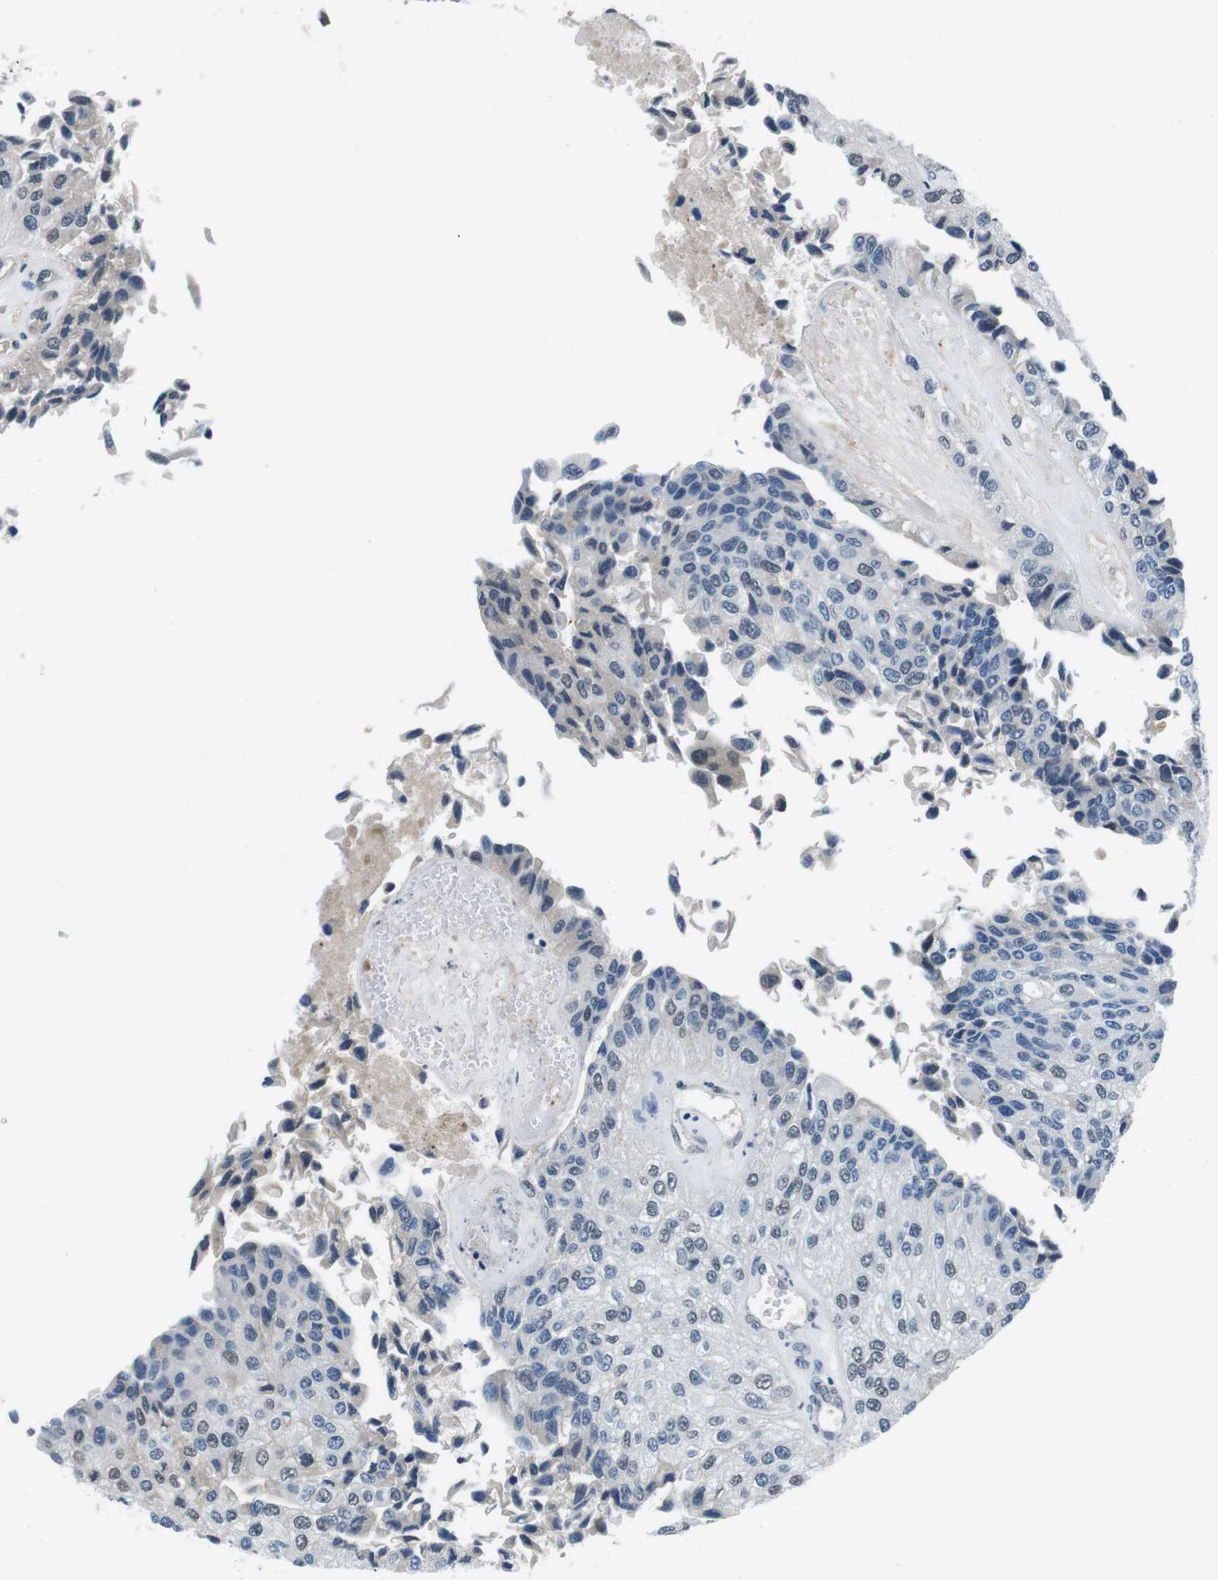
{"staining": {"intensity": "weak", "quantity": "<25%", "location": "nuclear"}, "tissue": "urothelial cancer", "cell_type": "Tumor cells", "image_type": "cancer", "snomed": [{"axis": "morphology", "description": "Urothelial carcinoma, High grade"}, {"axis": "topography", "description": "Kidney"}, {"axis": "topography", "description": "Urinary bladder"}], "caption": "Image shows no protein positivity in tumor cells of urothelial carcinoma (high-grade) tissue.", "gene": "CD163L1", "patient": {"sex": "male", "age": 77}}